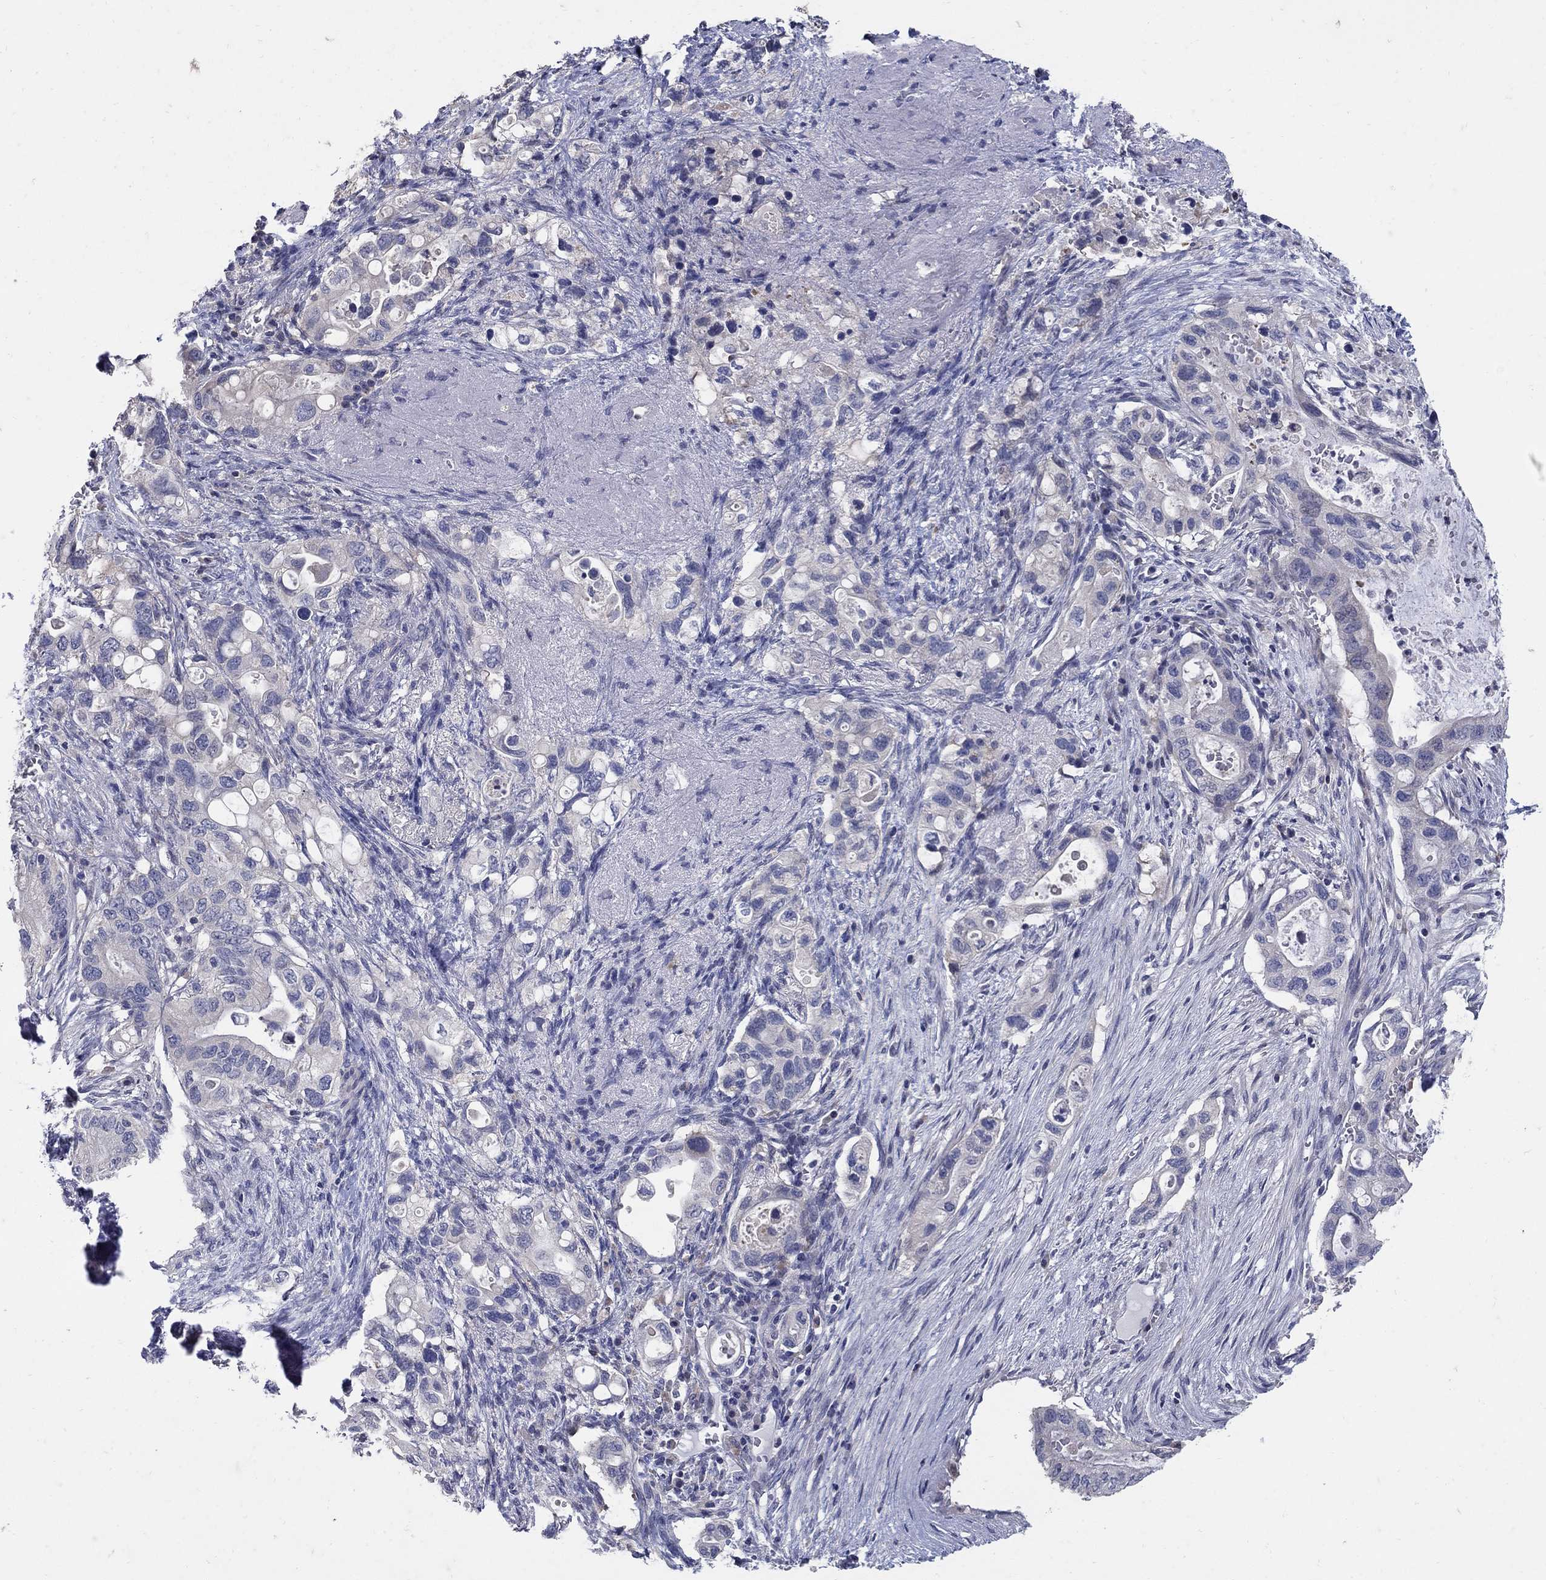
{"staining": {"intensity": "negative", "quantity": "none", "location": "none"}, "tissue": "pancreatic cancer", "cell_type": "Tumor cells", "image_type": "cancer", "snomed": [{"axis": "morphology", "description": "Adenocarcinoma, NOS"}, {"axis": "topography", "description": "Pancreas"}], "caption": "There is no significant positivity in tumor cells of adenocarcinoma (pancreatic).", "gene": "CETN1", "patient": {"sex": "female", "age": 72}}